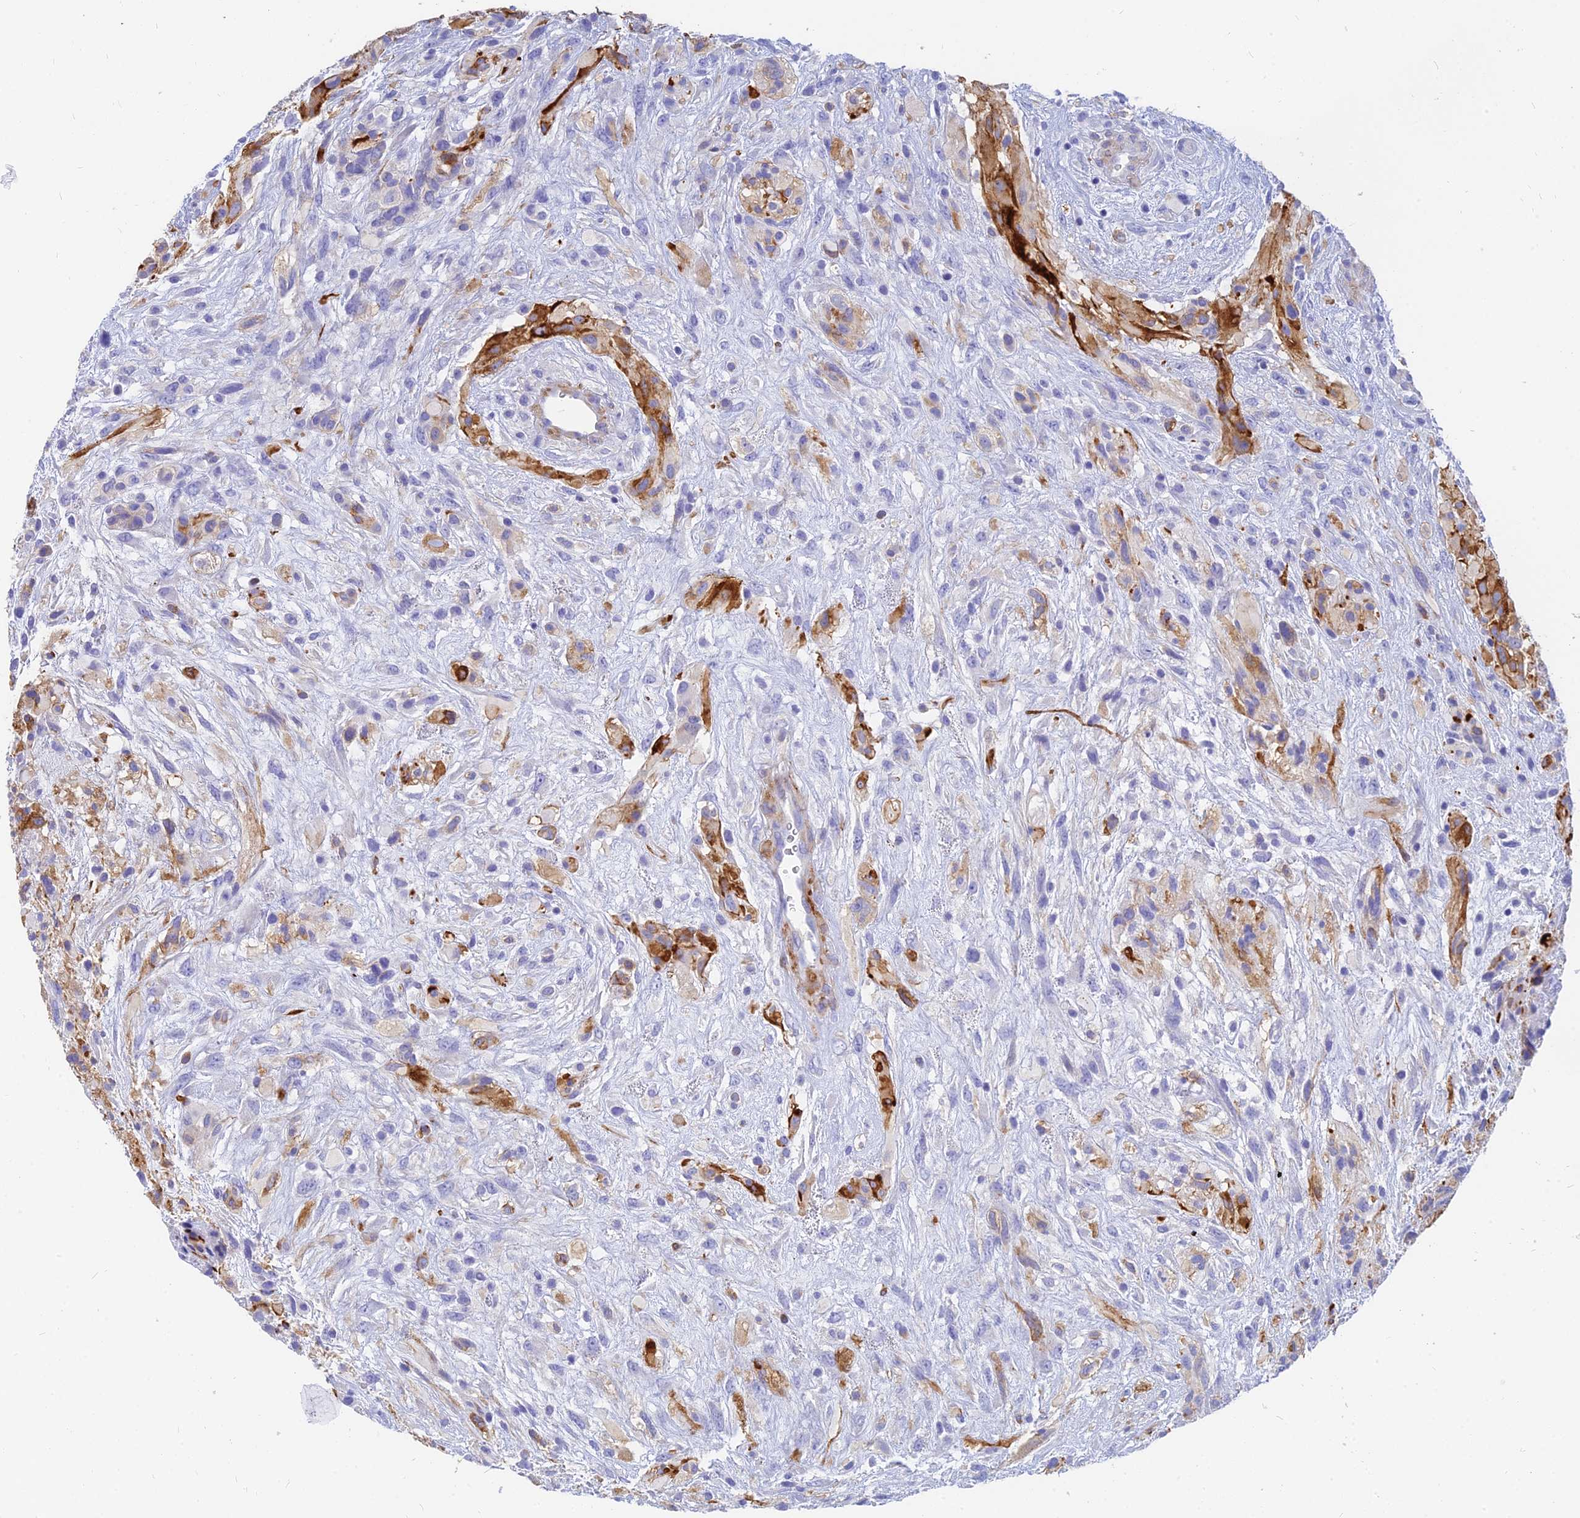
{"staining": {"intensity": "strong", "quantity": "<25%", "location": "cytoplasmic/membranous"}, "tissue": "glioma", "cell_type": "Tumor cells", "image_type": "cancer", "snomed": [{"axis": "morphology", "description": "Glioma, malignant, High grade"}, {"axis": "topography", "description": "Brain"}], "caption": "A medium amount of strong cytoplasmic/membranous staining is seen in approximately <25% of tumor cells in glioma tissue.", "gene": "SLC36A2", "patient": {"sex": "male", "age": 61}}